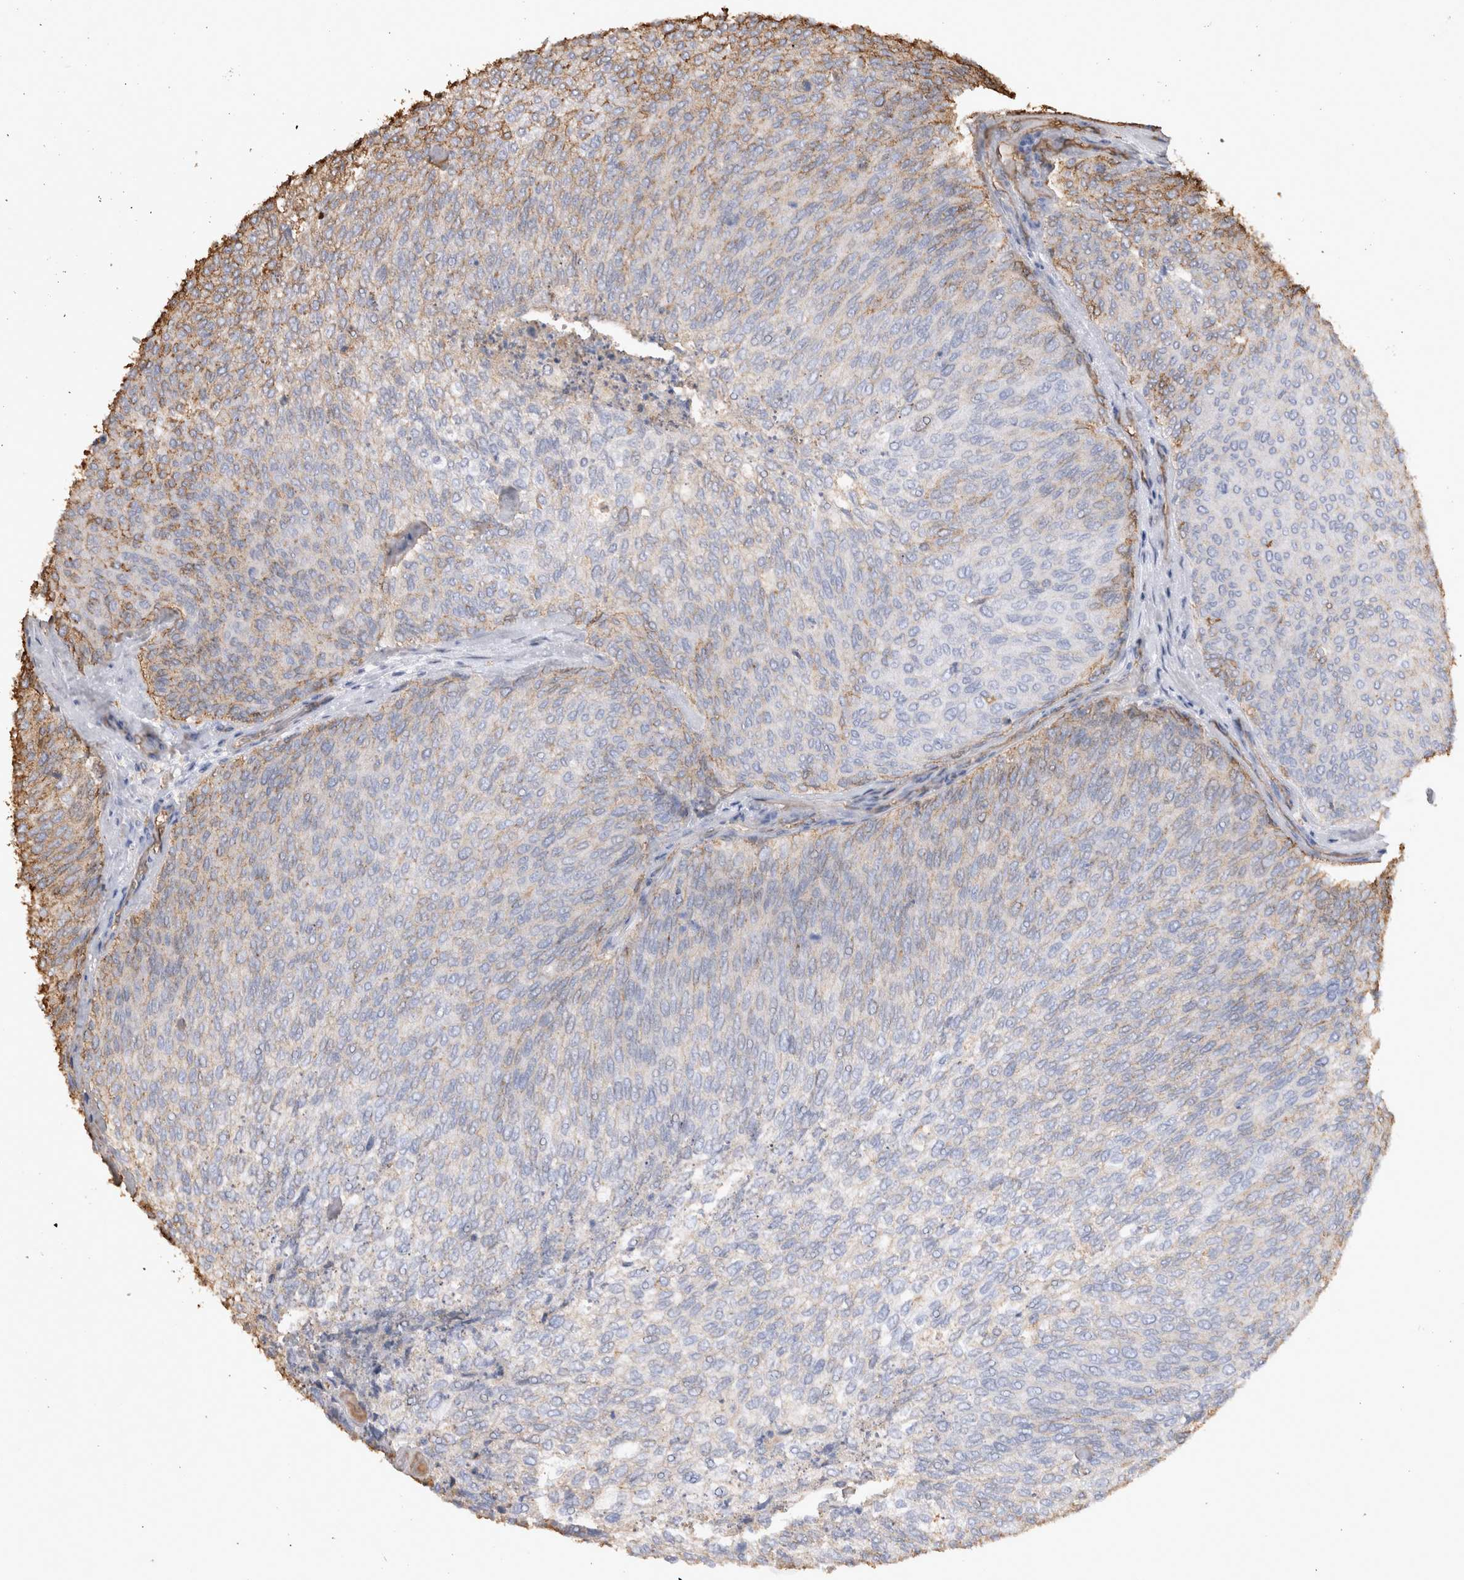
{"staining": {"intensity": "moderate", "quantity": "<25%", "location": "cytoplasmic/membranous"}, "tissue": "urothelial cancer", "cell_type": "Tumor cells", "image_type": "cancer", "snomed": [{"axis": "morphology", "description": "Urothelial carcinoma, Low grade"}, {"axis": "topography", "description": "Urinary bladder"}], "caption": "Low-grade urothelial carcinoma stained with a brown dye exhibits moderate cytoplasmic/membranous positive staining in approximately <25% of tumor cells.", "gene": "IL17RC", "patient": {"sex": "female", "age": 79}}